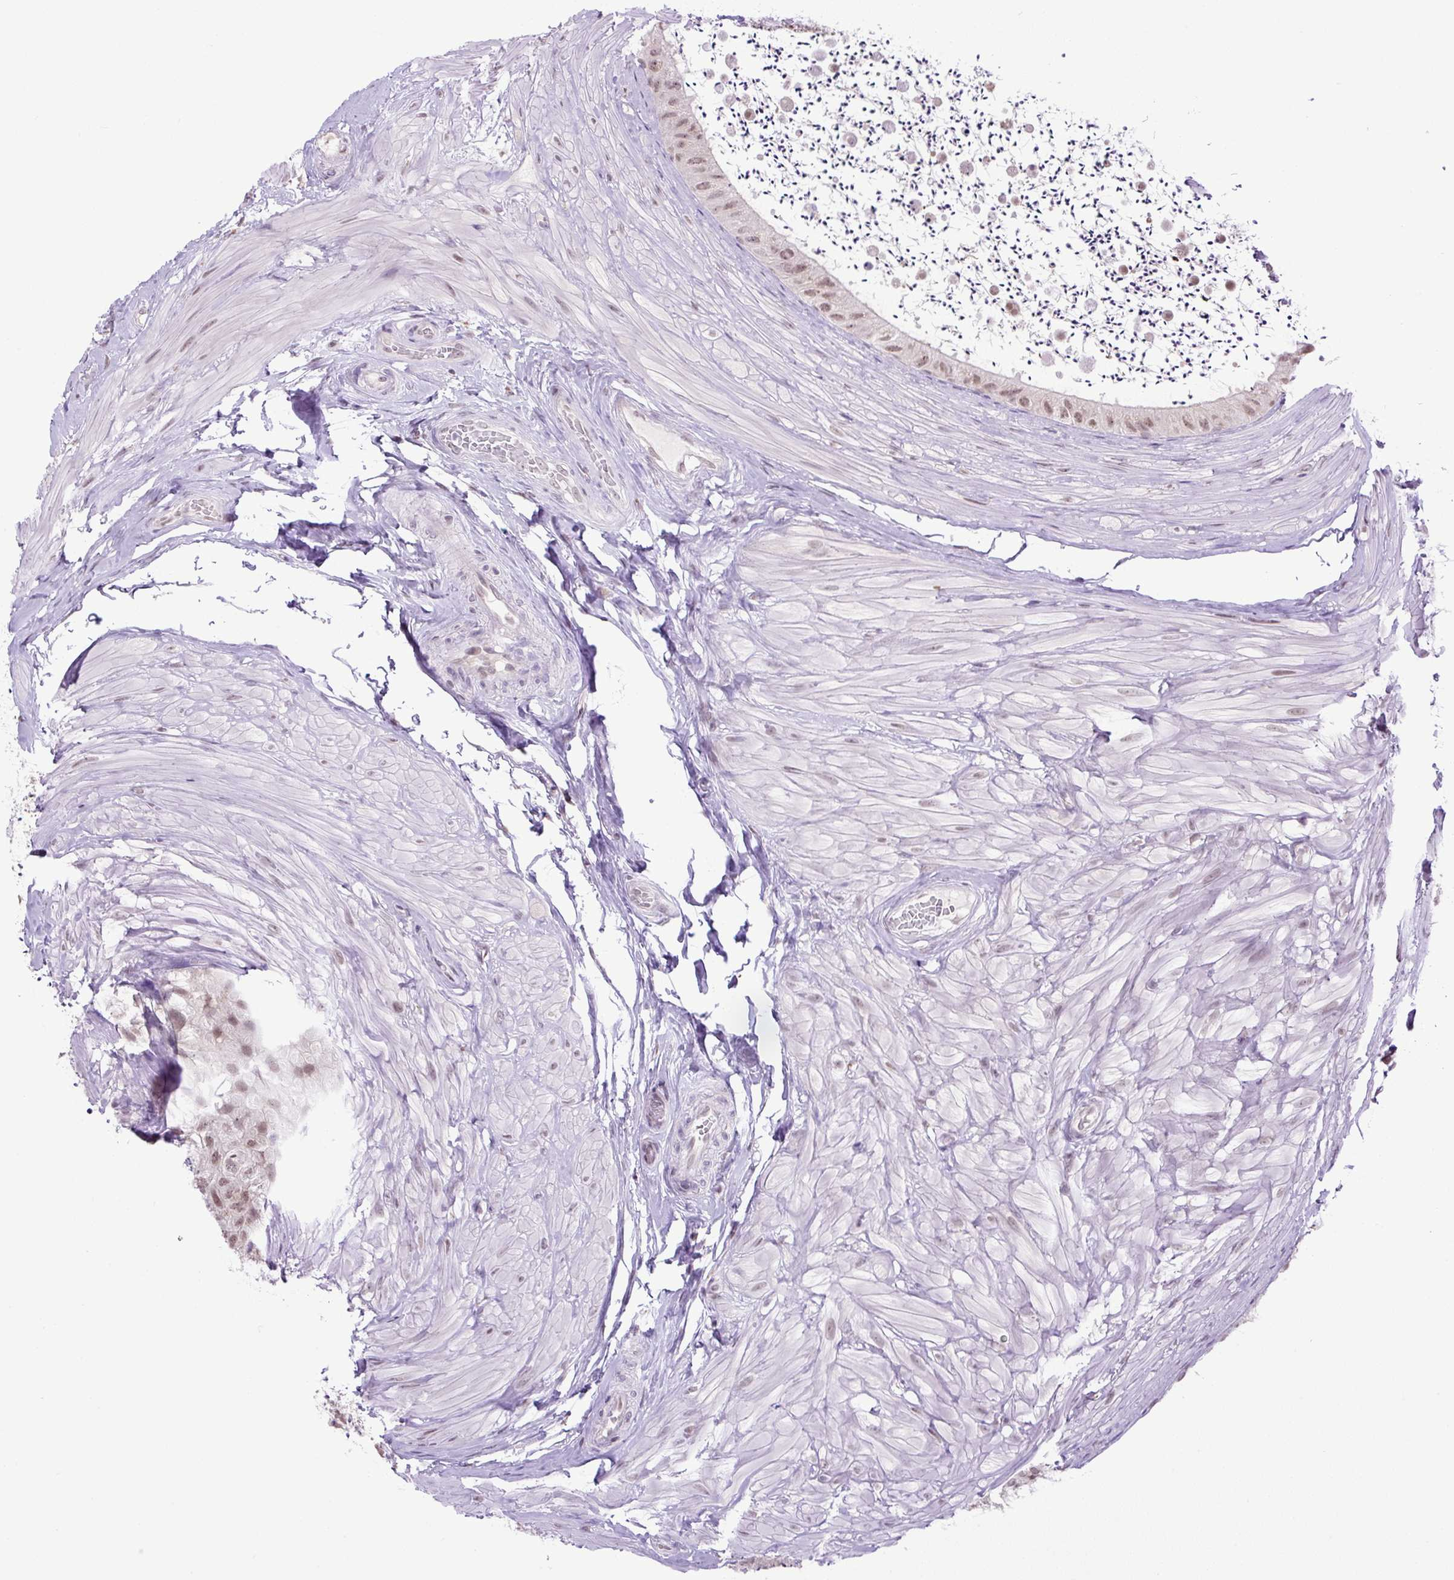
{"staining": {"intensity": "moderate", "quantity": ">75%", "location": "nuclear"}, "tissue": "epididymis", "cell_type": "Glandular cells", "image_type": "normal", "snomed": [{"axis": "morphology", "description": "Normal tissue, NOS"}, {"axis": "topography", "description": "Epididymis"}, {"axis": "topography", "description": "Peripheral nerve tissue"}], "caption": "Immunohistochemistry (IHC) photomicrograph of normal epididymis: epididymis stained using immunohistochemistry (IHC) shows medium levels of moderate protein expression localized specifically in the nuclear of glandular cells, appearing as a nuclear brown color.", "gene": "SGTA", "patient": {"sex": "male", "age": 32}}